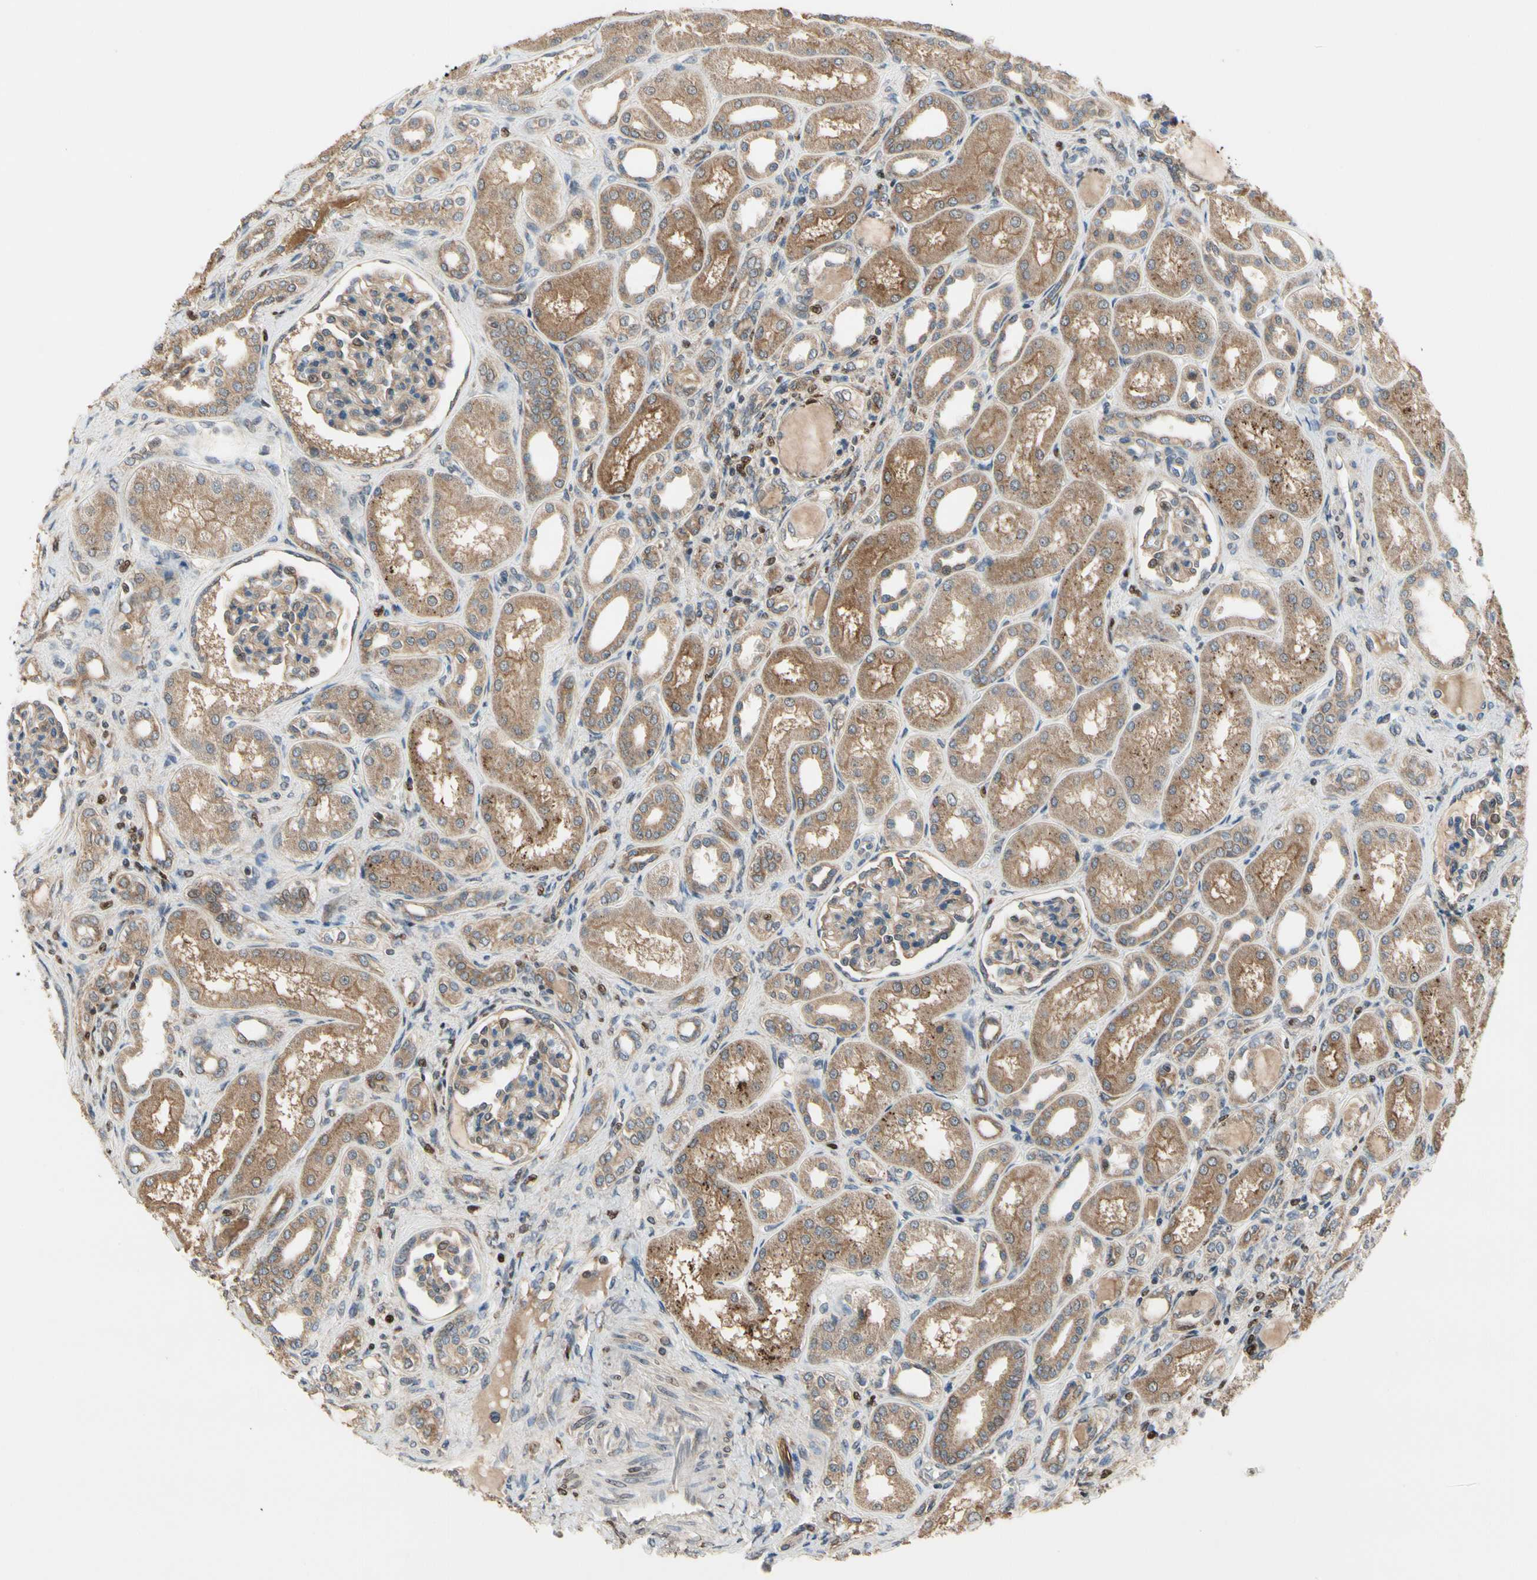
{"staining": {"intensity": "weak", "quantity": "<25%", "location": "cytoplasmic/membranous"}, "tissue": "kidney", "cell_type": "Cells in glomeruli", "image_type": "normal", "snomed": [{"axis": "morphology", "description": "Normal tissue, NOS"}, {"axis": "topography", "description": "Kidney"}], "caption": "DAB immunohistochemical staining of normal kidney demonstrates no significant expression in cells in glomeruli.", "gene": "CGREF1", "patient": {"sex": "male", "age": 7}}